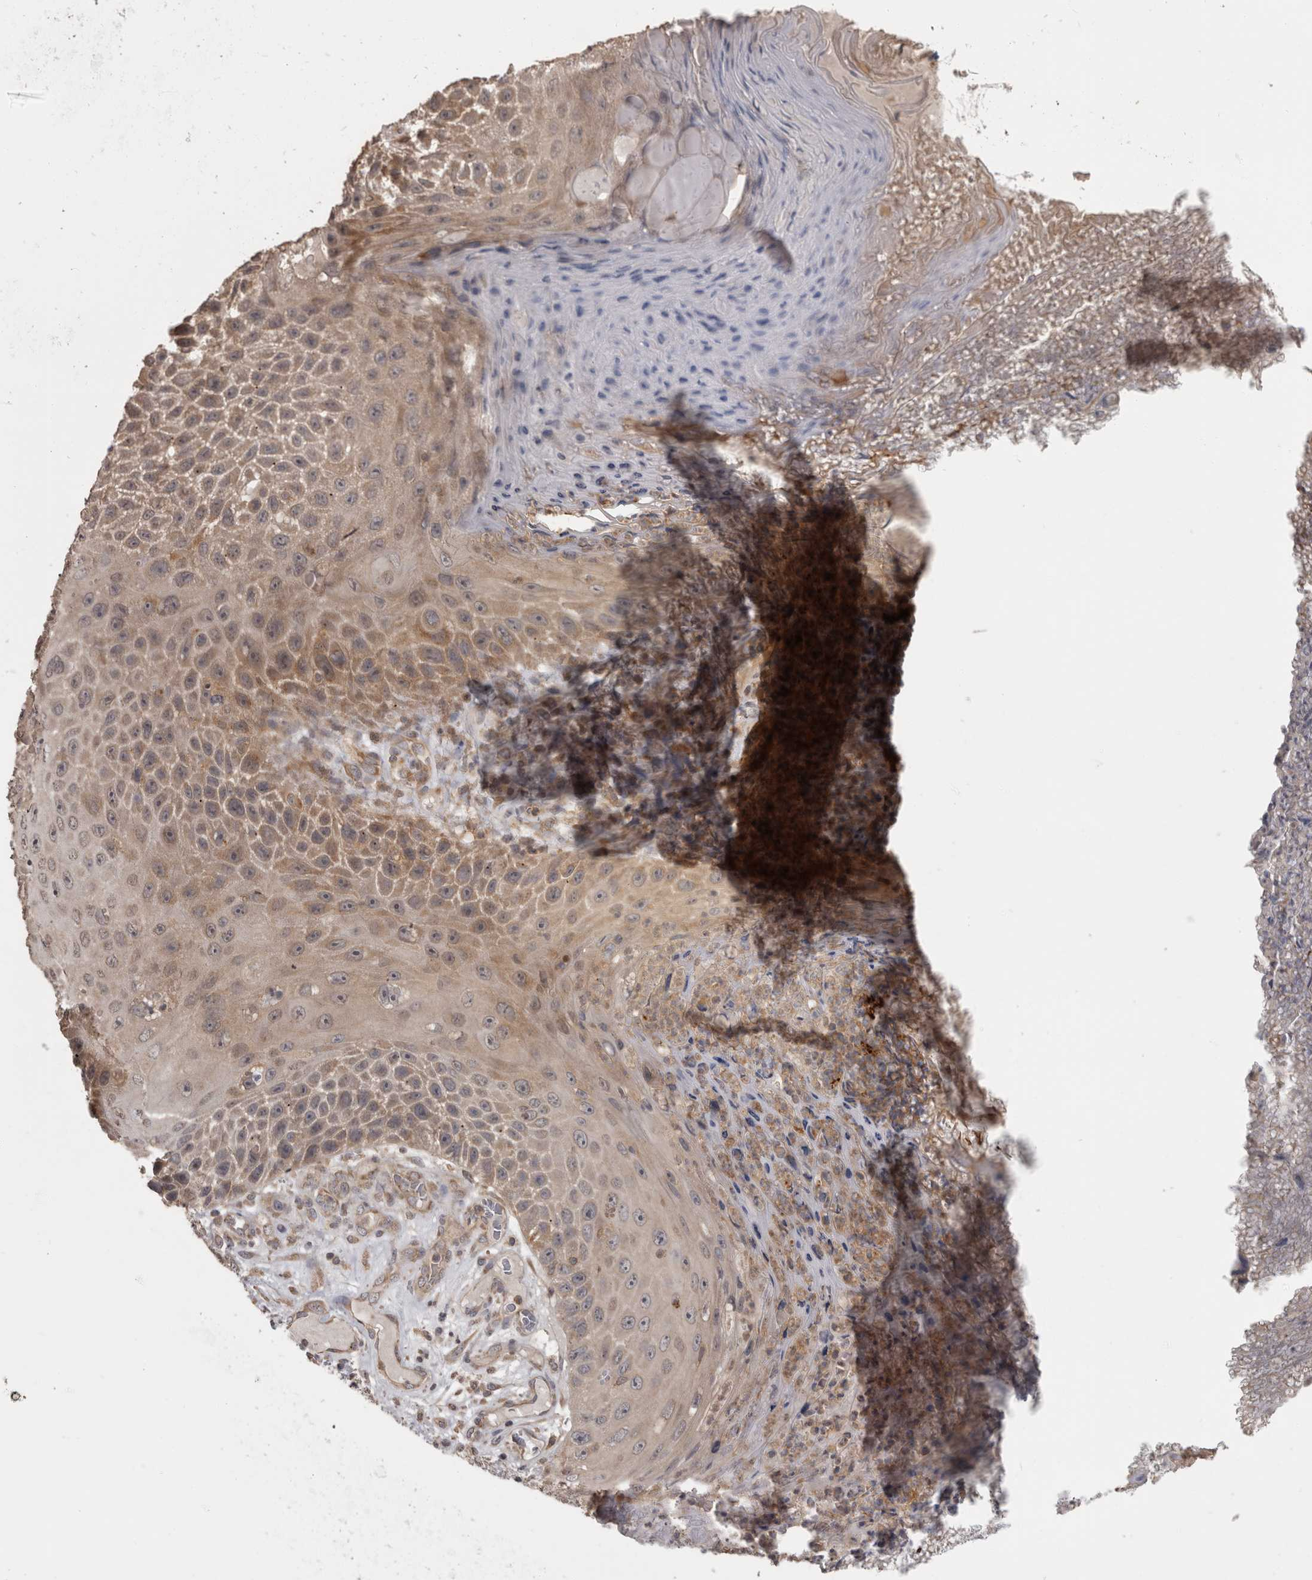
{"staining": {"intensity": "moderate", "quantity": "25%-75%", "location": "cytoplasmic/membranous"}, "tissue": "skin cancer", "cell_type": "Tumor cells", "image_type": "cancer", "snomed": [{"axis": "morphology", "description": "Squamous cell carcinoma, NOS"}, {"axis": "topography", "description": "Skin"}], "caption": "Immunohistochemistry (IHC) (DAB) staining of human skin cancer (squamous cell carcinoma) exhibits moderate cytoplasmic/membranous protein expression in approximately 25%-75% of tumor cells.", "gene": "MICU3", "patient": {"sex": "female", "age": 88}}